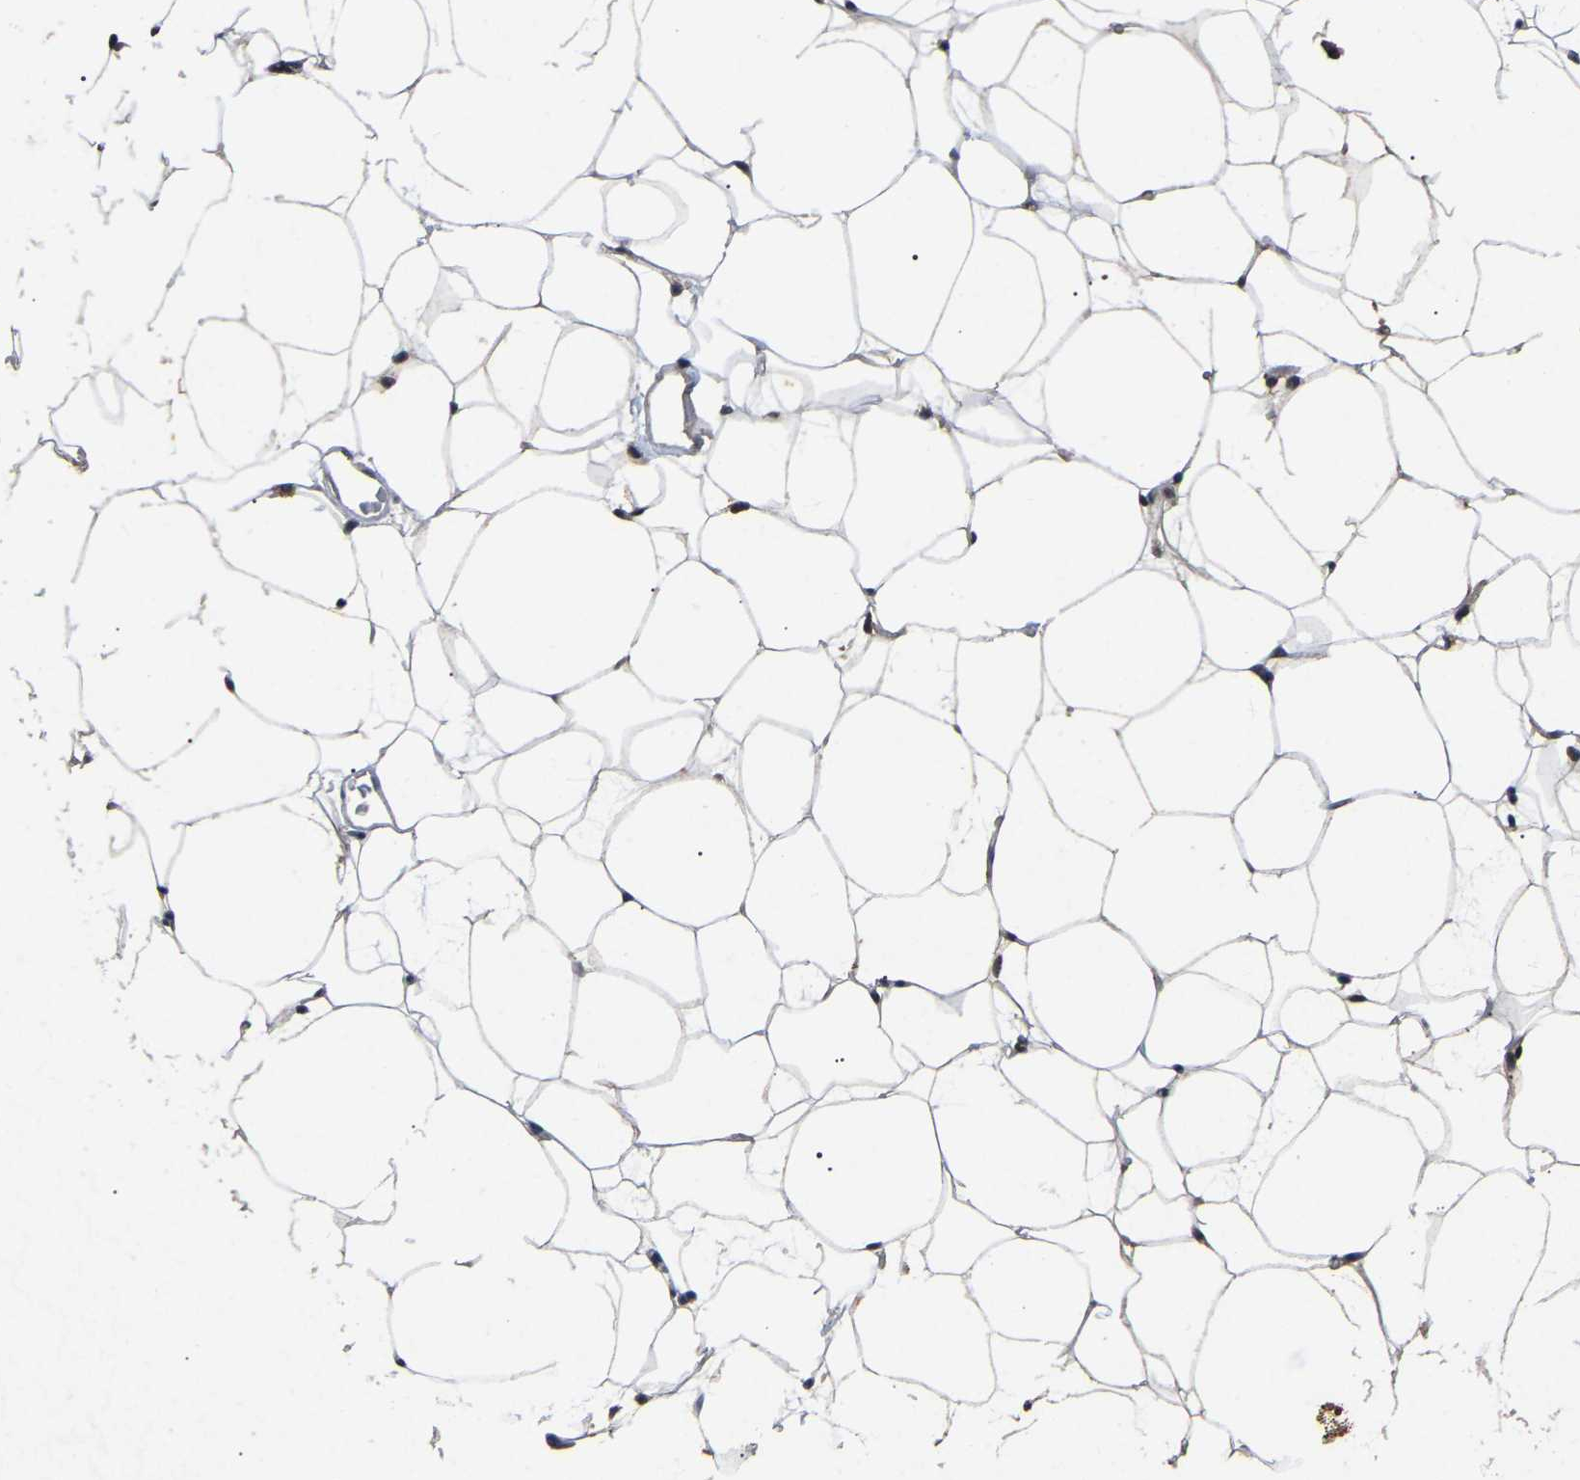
{"staining": {"intensity": "weak", "quantity": ">75%", "location": "nuclear"}, "tissue": "adipose tissue", "cell_type": "Adipocytes", "image_type": "normal", "snomed": [{"axis": "morphology", "description": "Normal tissue, NOS"}, {"axis": "topography", "description": "Breast"}, {"axis": "topography", "description": "Soft tissue"}], "caption": "Immunohistochemical staining of benign adipose tissue displays low levels of weak nuclear expression in approximately >75% of adipocytes.", "gene": "RBM28", "patient": {"sex": "female", "age": 75}}